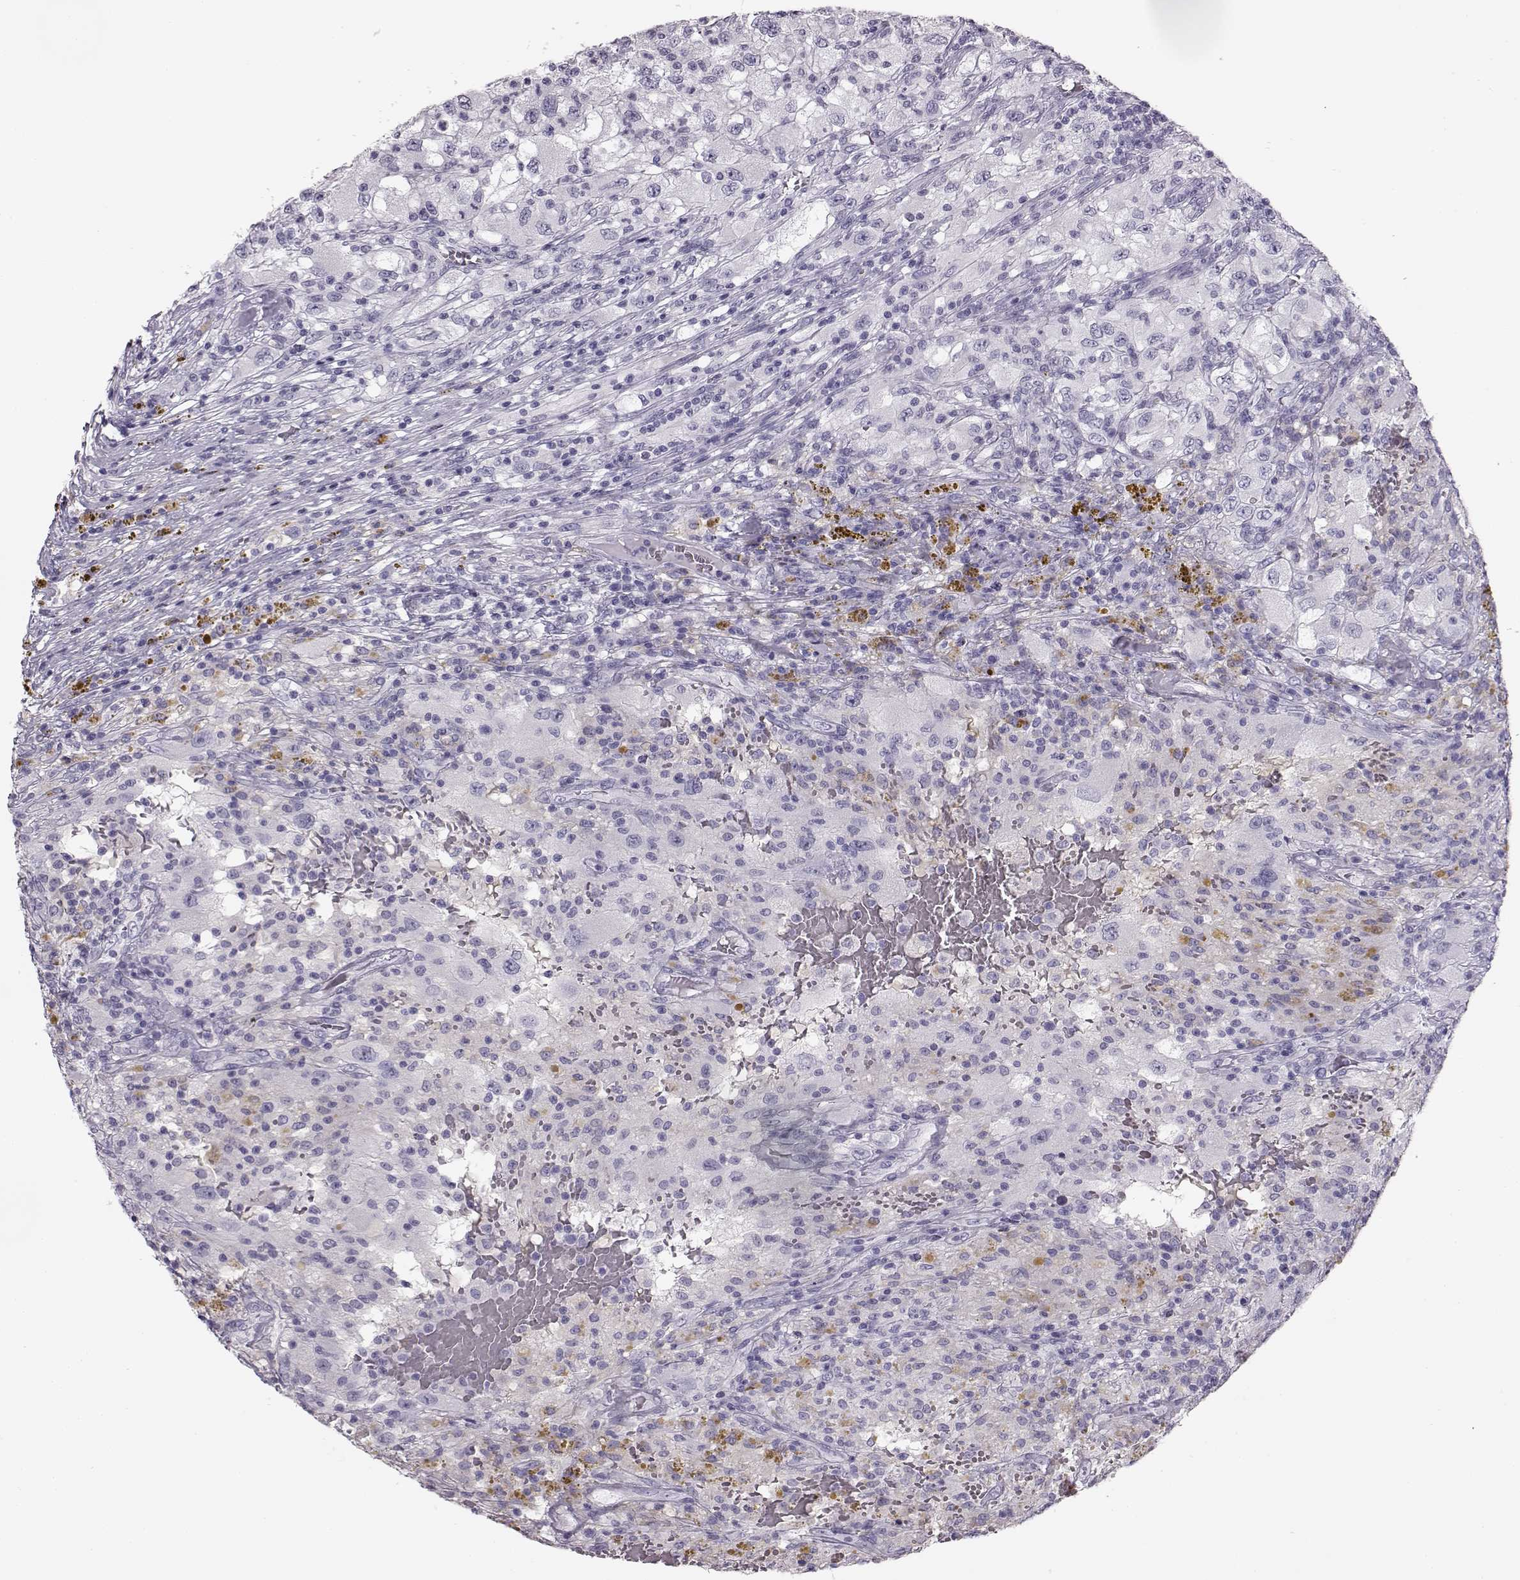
{"staining": {"intensity": "negative", "quantity": "none", "location": "none"}, "tissue": "renal cancer", "cell_type": "Tumor cells", "image_type": "cancer", "snomed": [{"axis": "morphology", "description": "Adenocarcinoma, NOS"}, {"axis": "topography", "description": "Kidney"}], "caption": "This is an immunohistochemistry micrograph of renal cancer. There is no positivity in tumor cells.", "gene": "BFSP2", "patient": {"sex": "female", "age": 67}}